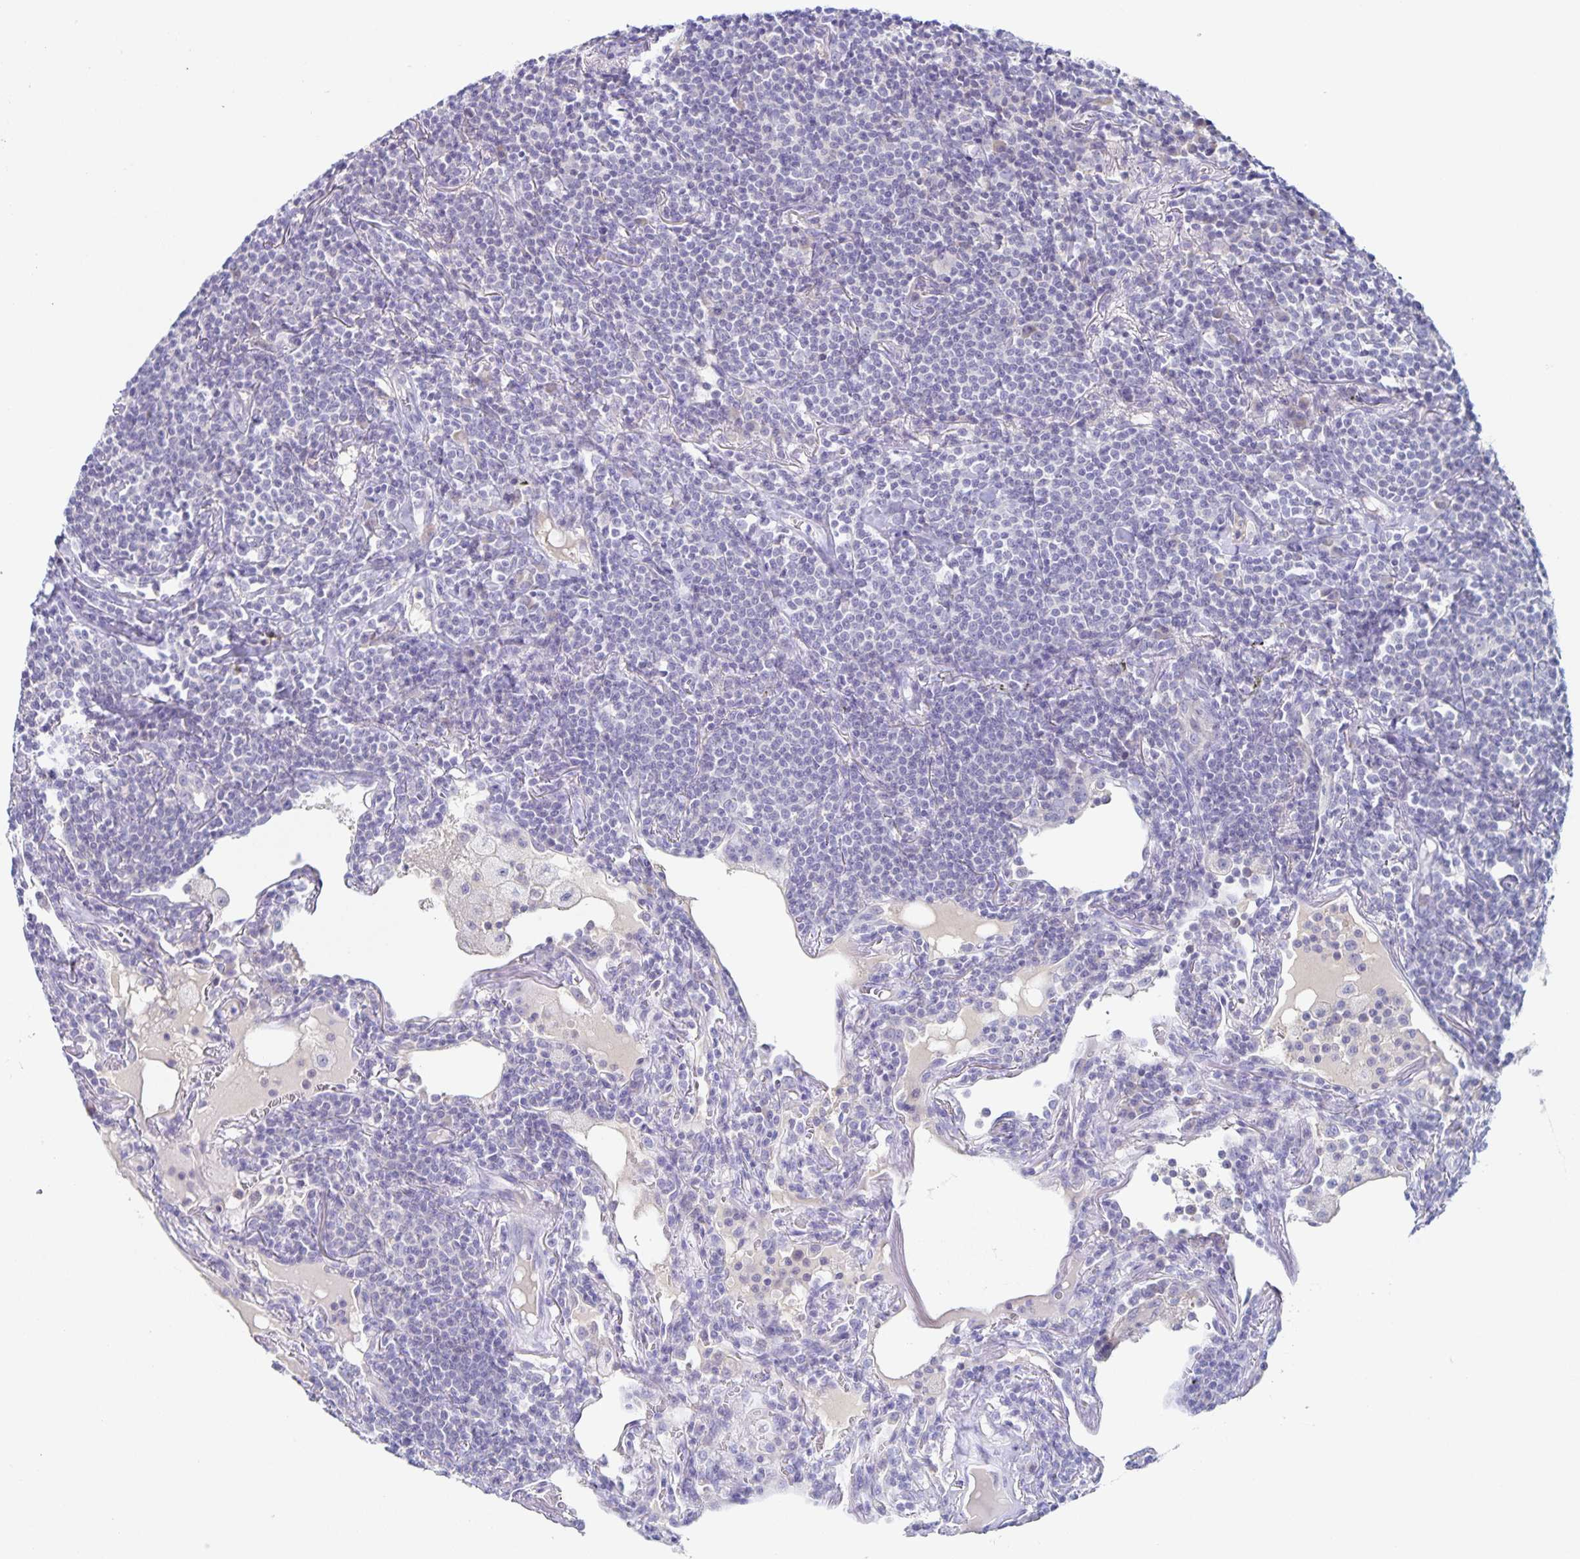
{"staining": {"intensity": "negative", "quantity": "none", "location": "none"}, "tissue": "lymphoma", "cell_type": "Tumor cells", "image_type": "cancer", "snomed": [{"axis": "morphology", "description": "Malignant lymphoma, non-Hodgkin's type, Low grade"}, {"axis": "topography", "description": "Lung"}], "caption": "The micrograph reveals no significant expression in tumor cells of lymphoma.", "gene": "RPL36A", "patient": {"sex": "female", "age": 71}}